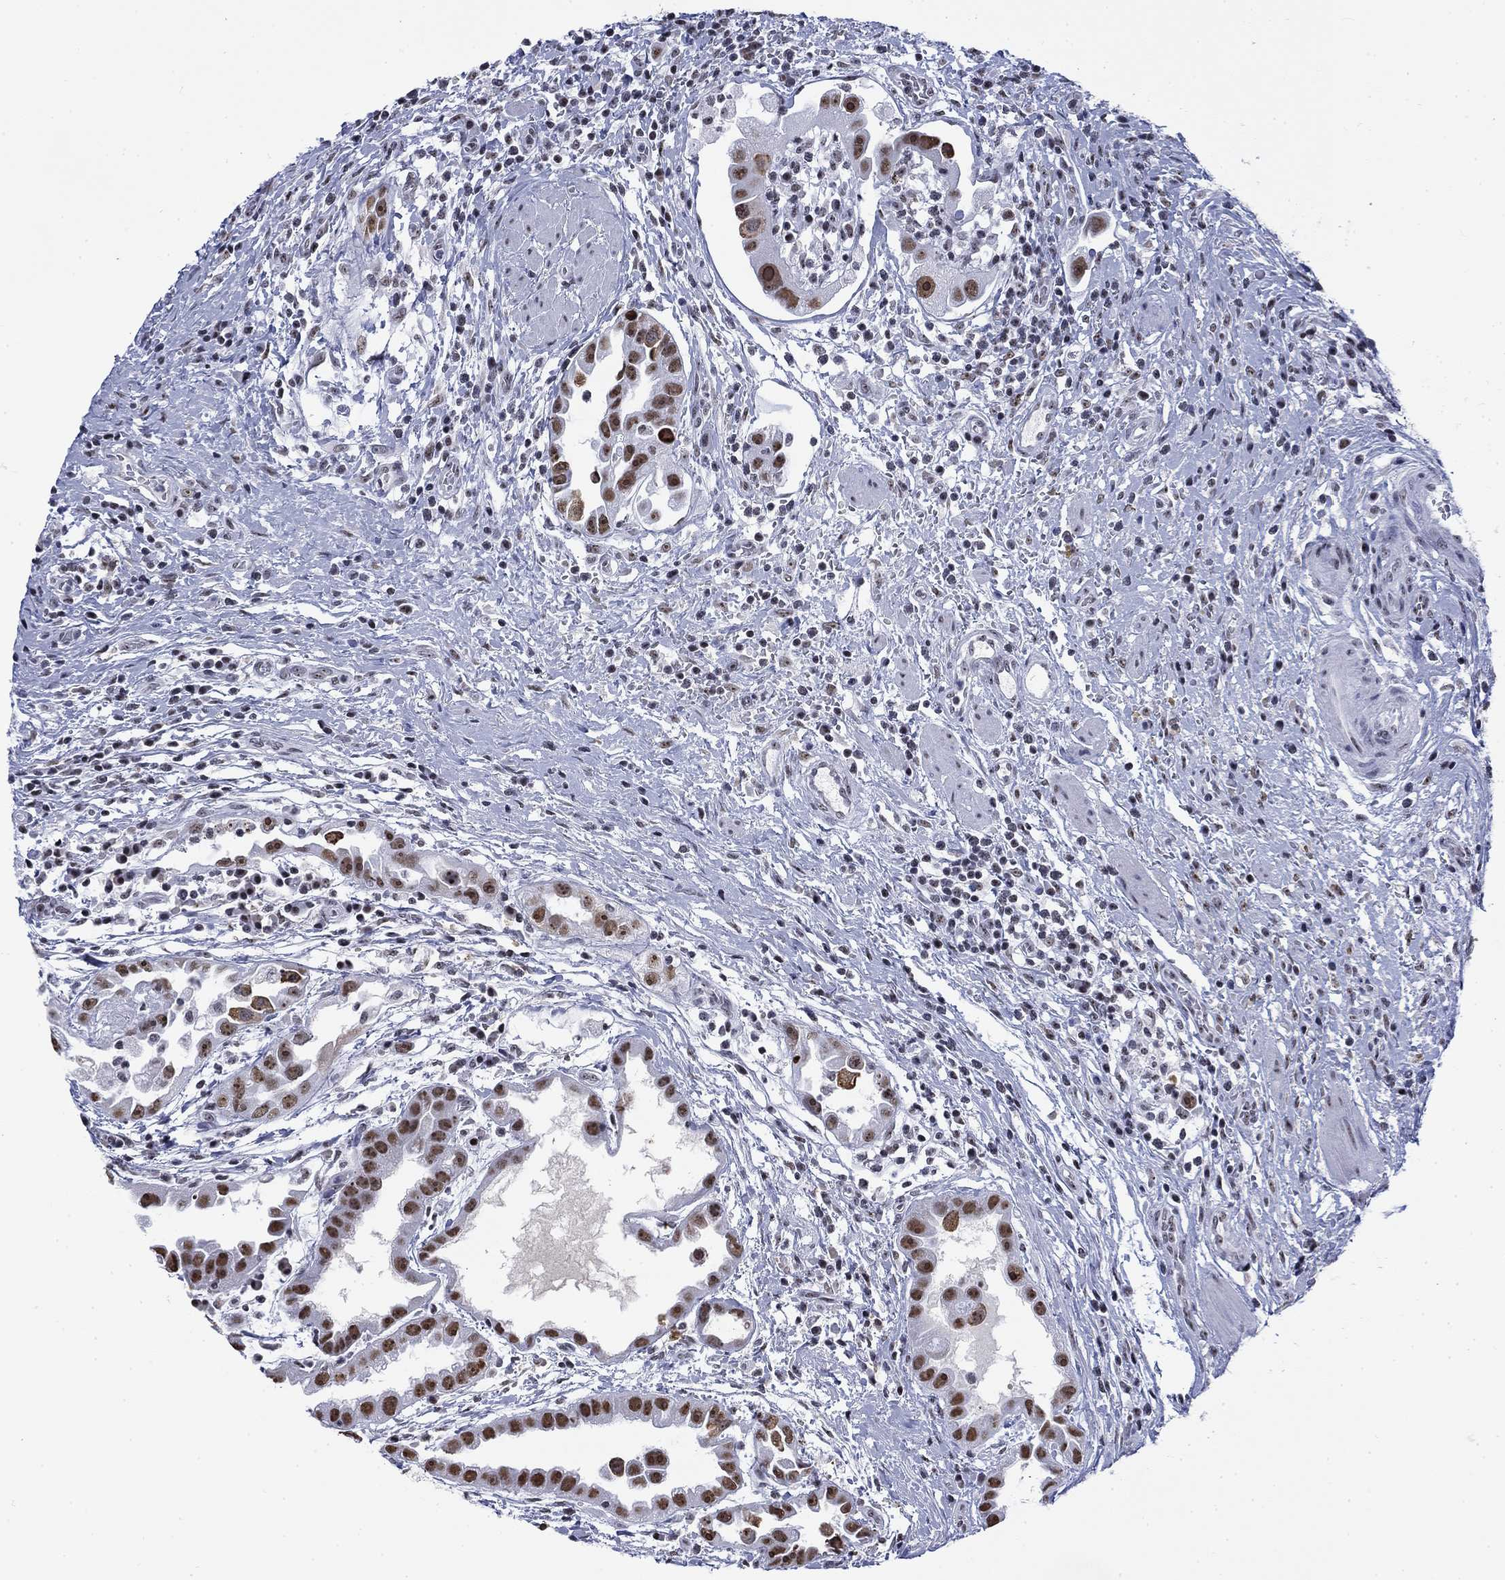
{"staining": {"intensity": "moderate", "quantity": ">75%", "location": "nuclear"}, "tissue": "urothelial cancer", "cell_type": "Tumor cells", "image_type": "cancer", "snomed": [{"axis": "morphology", "description": "Urothelial carcinoma, High grade"}, {"axis": "topography", "description": "Urinary bladder"}], "caption": "An image of high-grade urothelial carcinoma stained for a protein displays moderate nuclear brown staining in tumor cells. The protein of interest is shown in brown color, while the nuclei are stained blue.", "gene": "CSRNP3", "patient": {"sex": "female", "age": 41}}